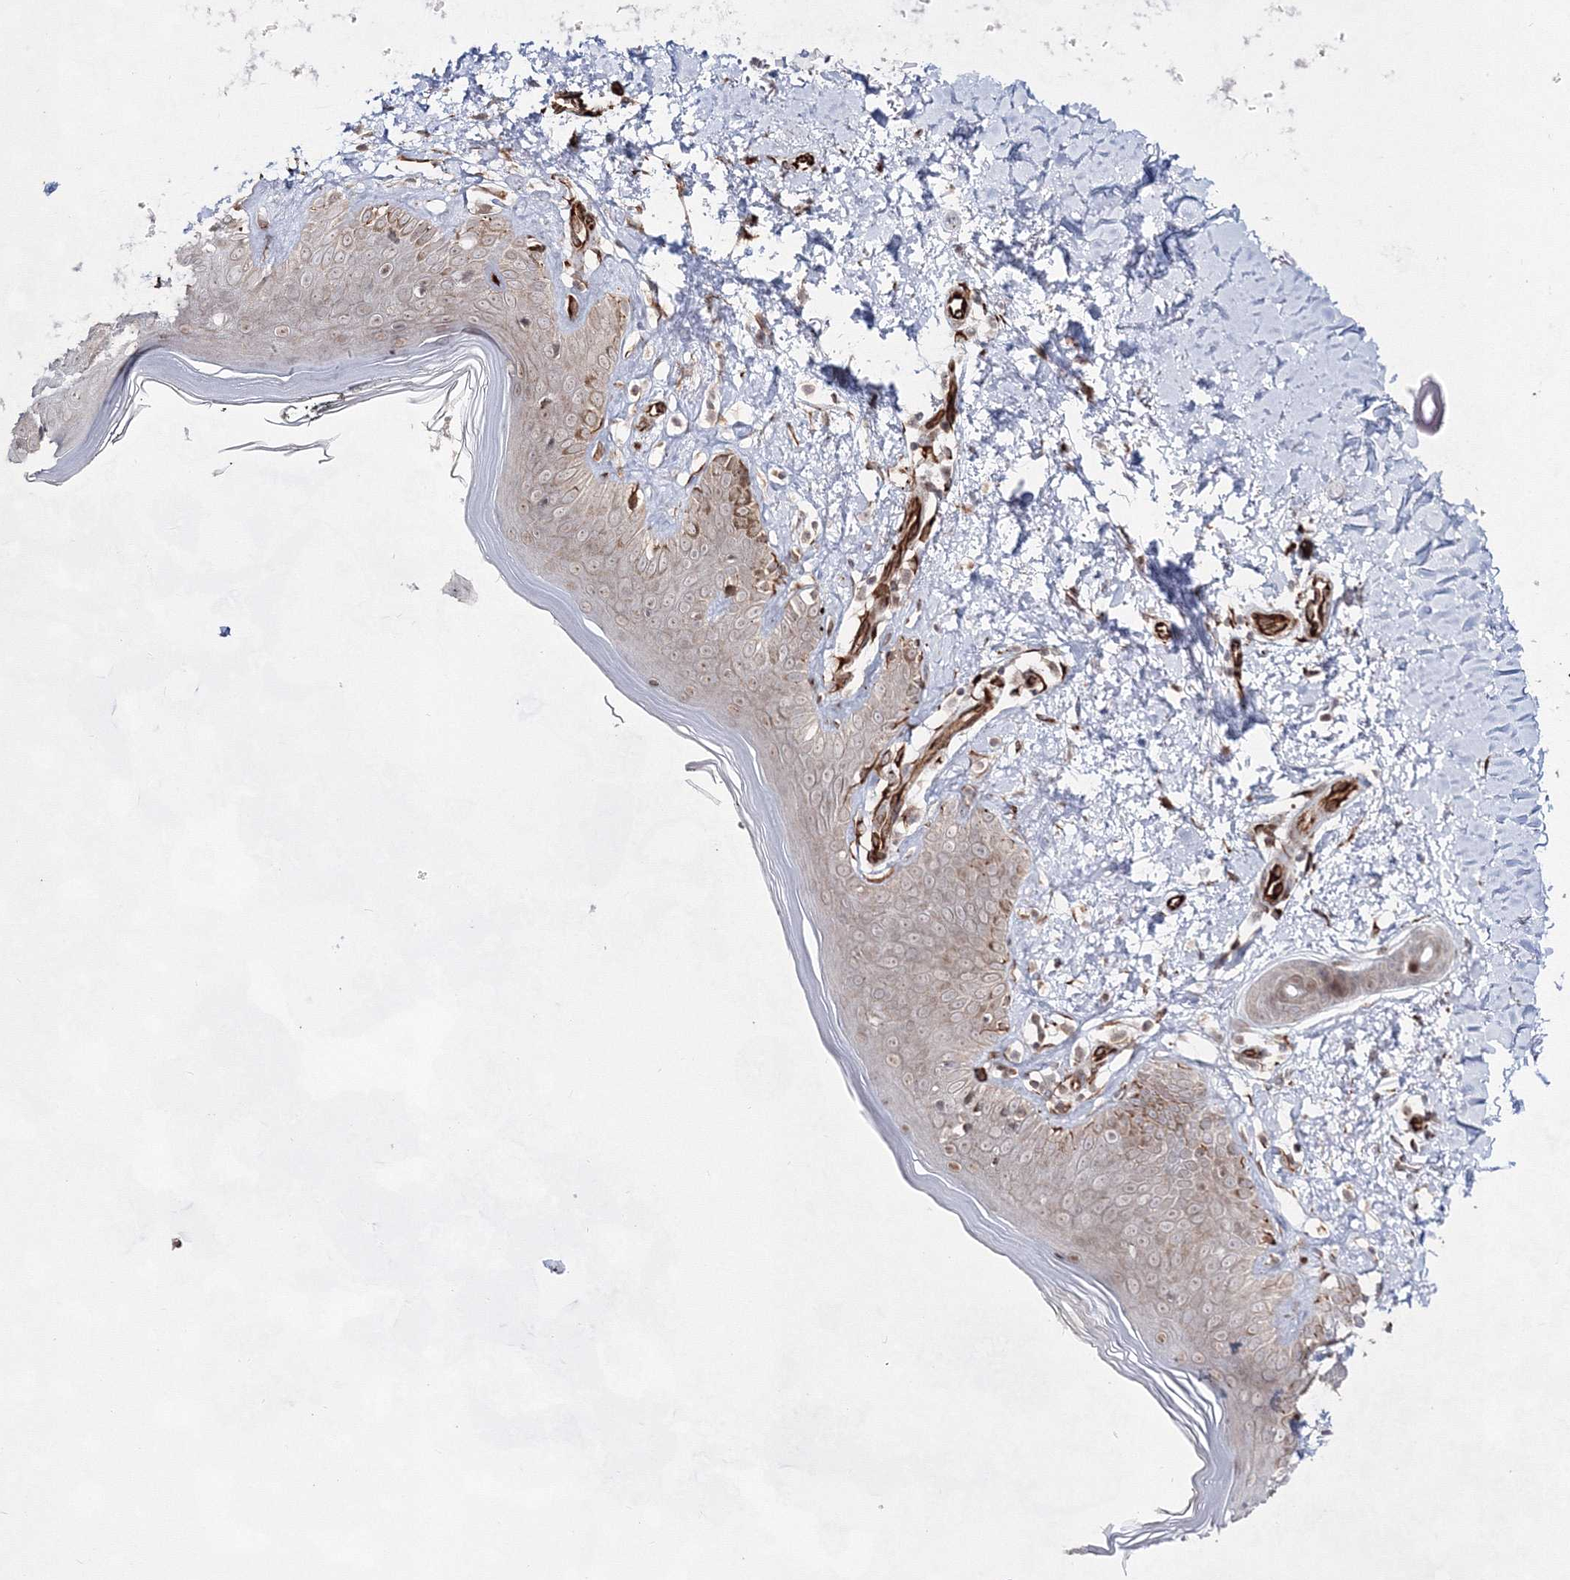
{"staining": {"intensity": "strong", "quantity": ">75%", "location": "cytoplasmic/membranous"}, "tissue": "skin", "cell_type": "Fibroblasts", "image_type": "normal", "snomed": [{"axis": "morphology", "description": "Normal tissue, NOS"}, {"axis": "topography", "description": "Skin"}], "caption": "High-magnification brightfield microscopy of unremarkable skin stained with DAB (brown) and counterstained with hematoxylin (blue). fibroblasts exhibit strong cytoplasmic/membranous staining is present in about>75% of cells.", "gene": "SNIP1", "patient": {"sex": "female", "age": 64}}